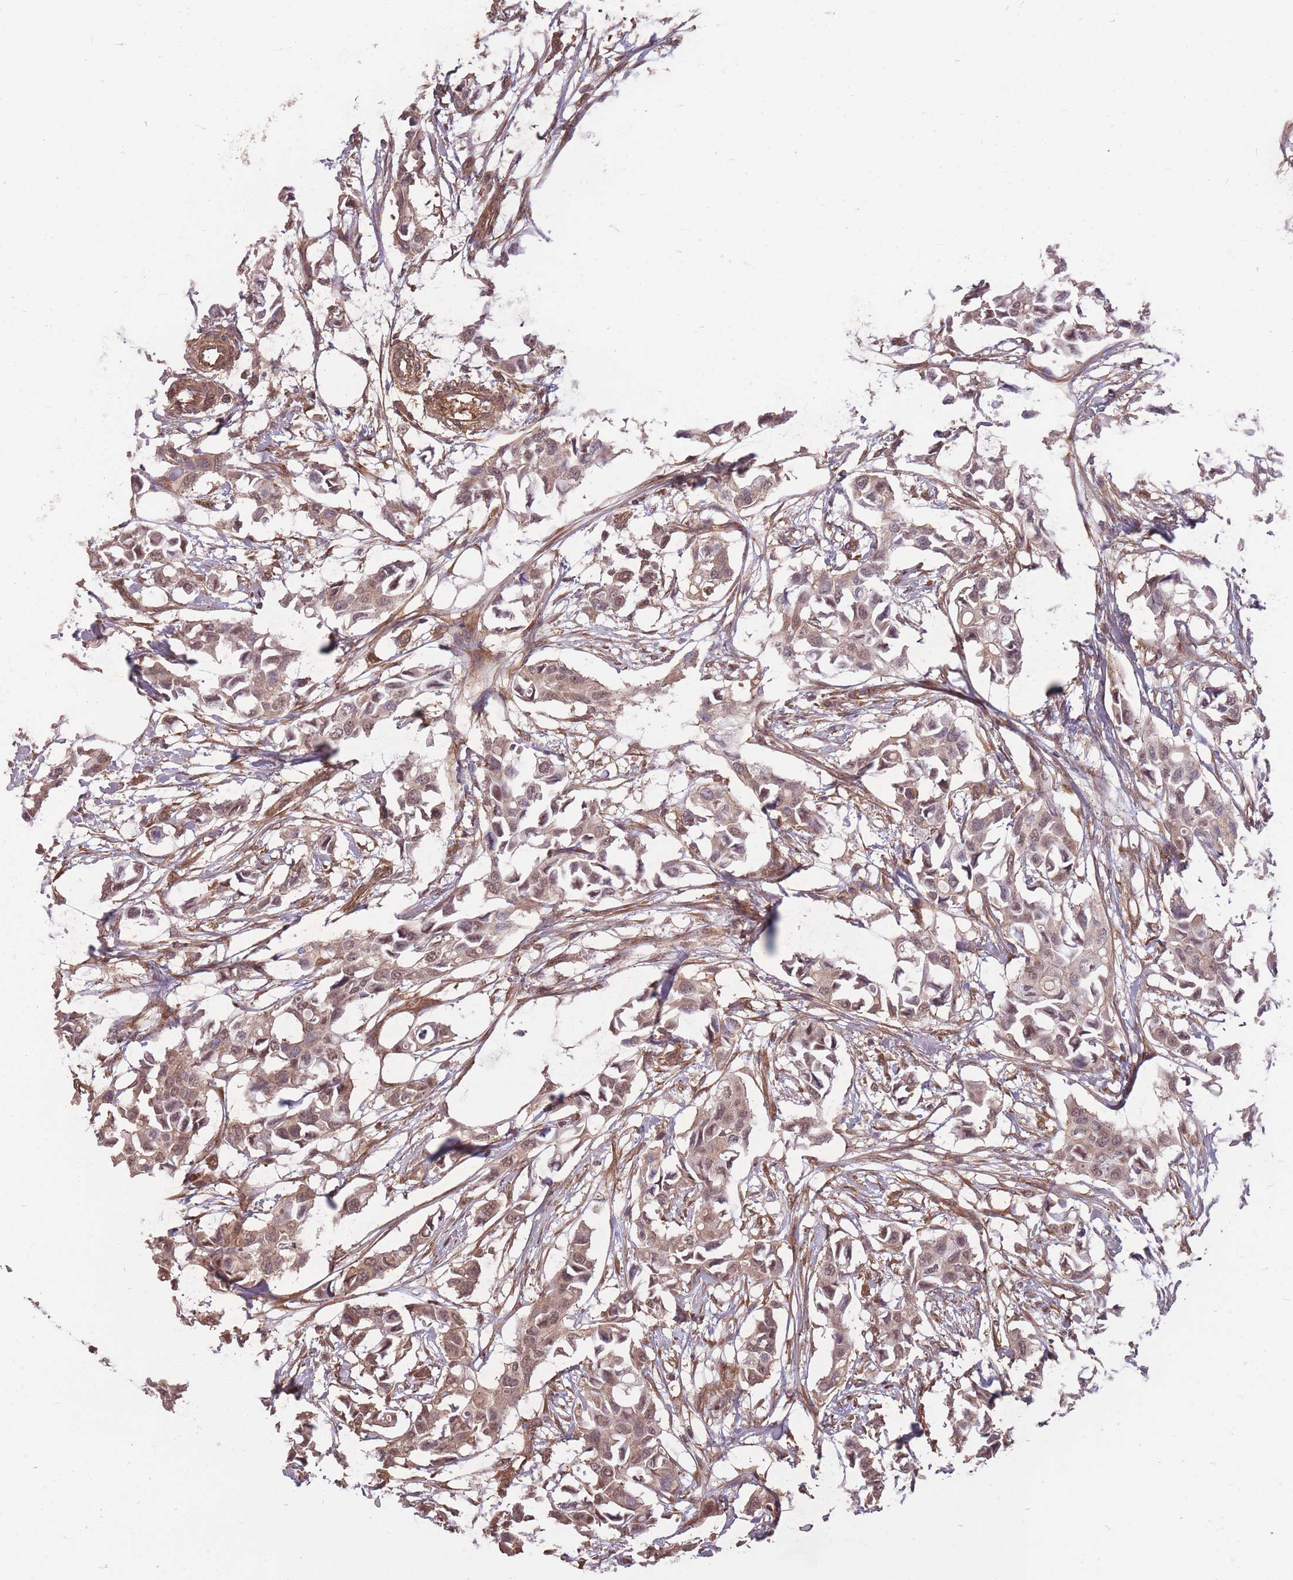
{"staining": {"intensity": "weak", "quantity": ">75%", "location": "cytoplasmic/membranous,nuclear"}, "tissue": "breast cancer", "cell_type": "Tumor cells", "image_type": "cancer", "snomed": [{"axis": "morphology", "description": "Duct carcinoma"}, {"axis": "topography", "description": "Breast"}], "caption": "Protein analysis of invasive ductal carcinoma (breast) tissue demonstrates weak cytoplasmic/membranous and nuclear staining in about >75% of tumor cells. (Brightfield microscopy of DAB IHC at high magnification).", "gene": "DYNC1LI2", "patient": {"sex": "female", "age": 41}}